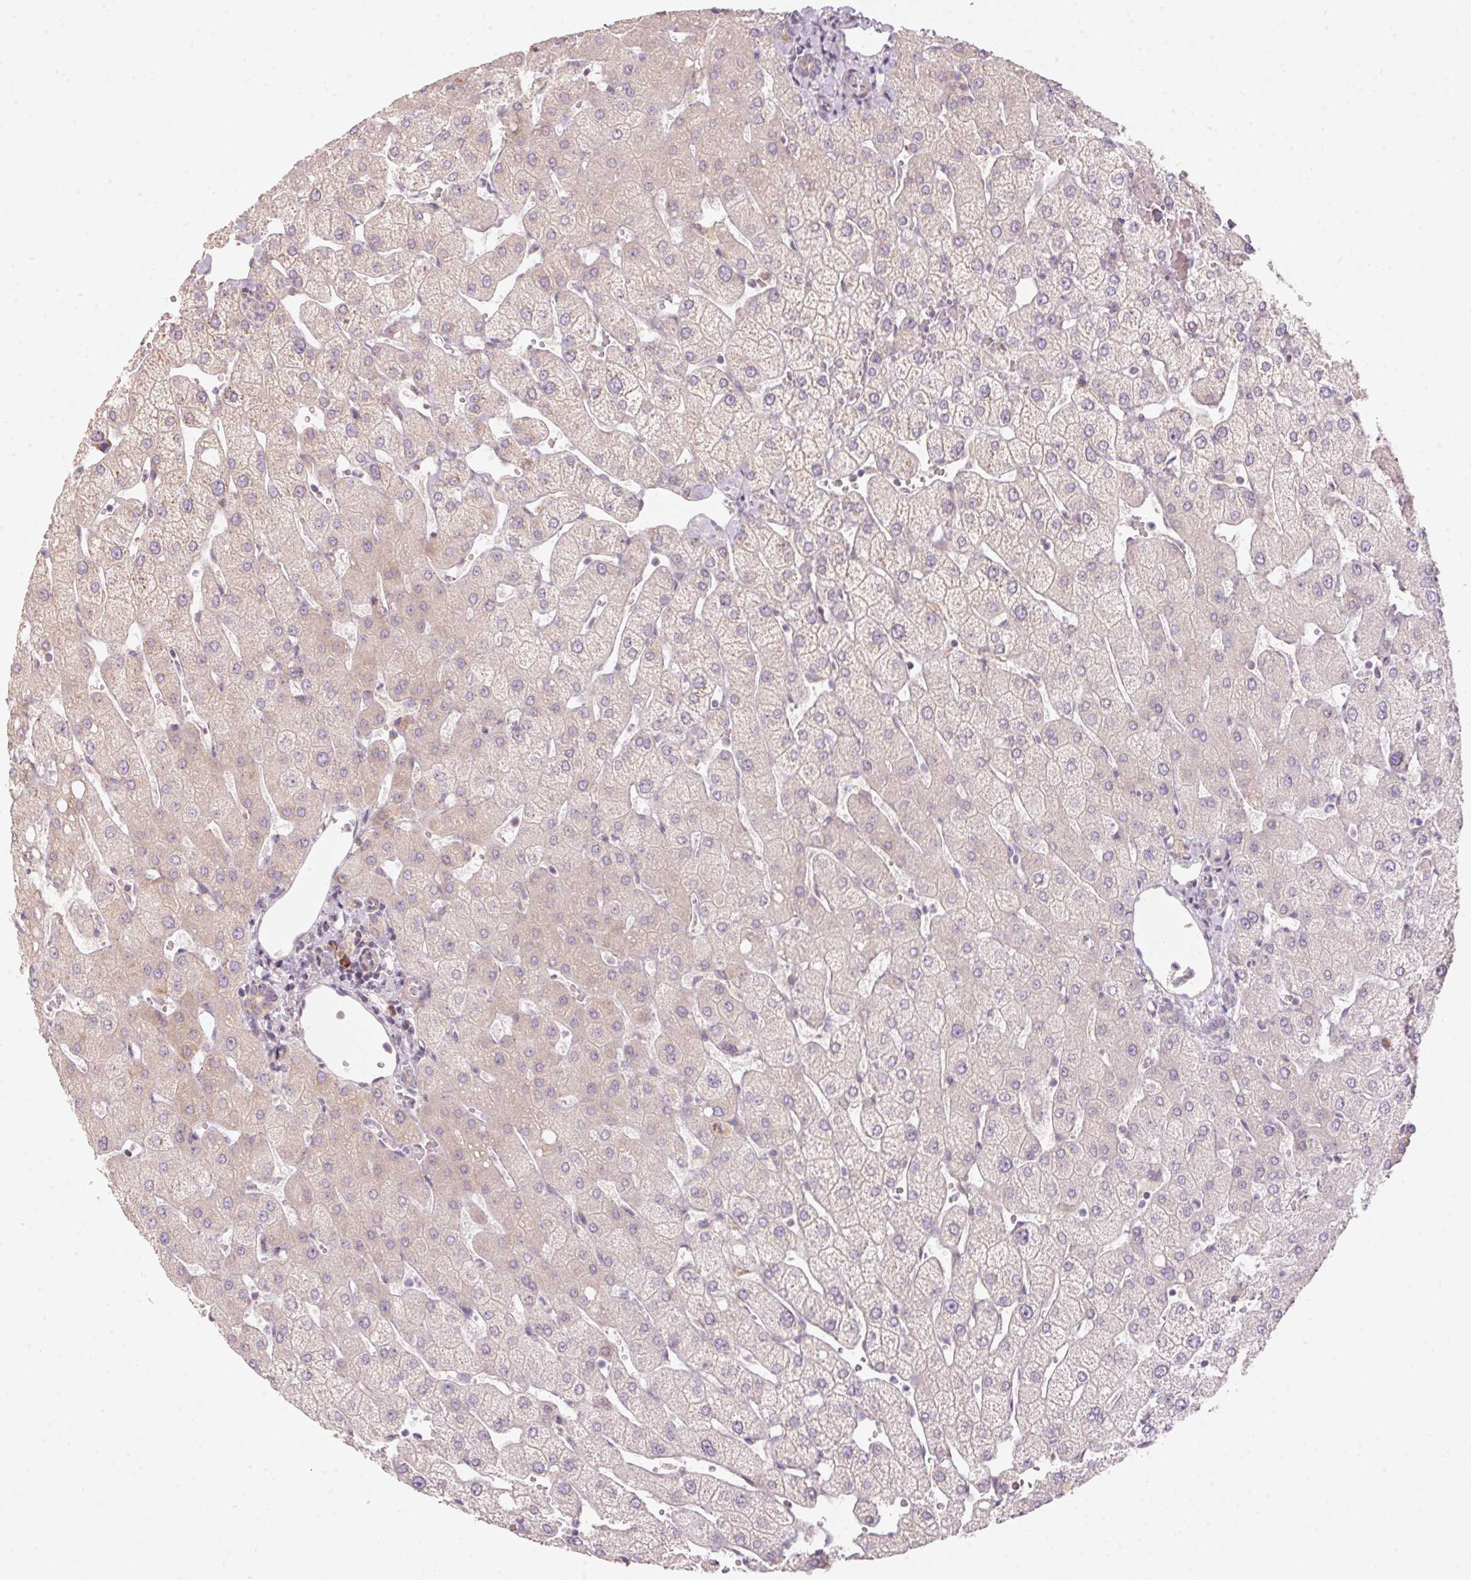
{"staining": {"intensity": "weak", "quantity": "<25%", "location": "cytoplasmic/membranous"}, "tissue": "liver", "cell_type": "Cholangiocytes", "image_type": "normal", "snomed": [{"axis": "morphology", "description": "Normal tissue, NOS"}, {"axis": "topography", "description": "Liver"}], "caption": "The micrograph reveals no staining of cholangiocytes in normal liver. The staining is performed using DAB (3,3'-diaminobenzidine) brown chromogen with nuclei counter-stained in using hematoxylin.", "gene": "BLOC1S2", "patient": {"sex": "female", "age": 54}}